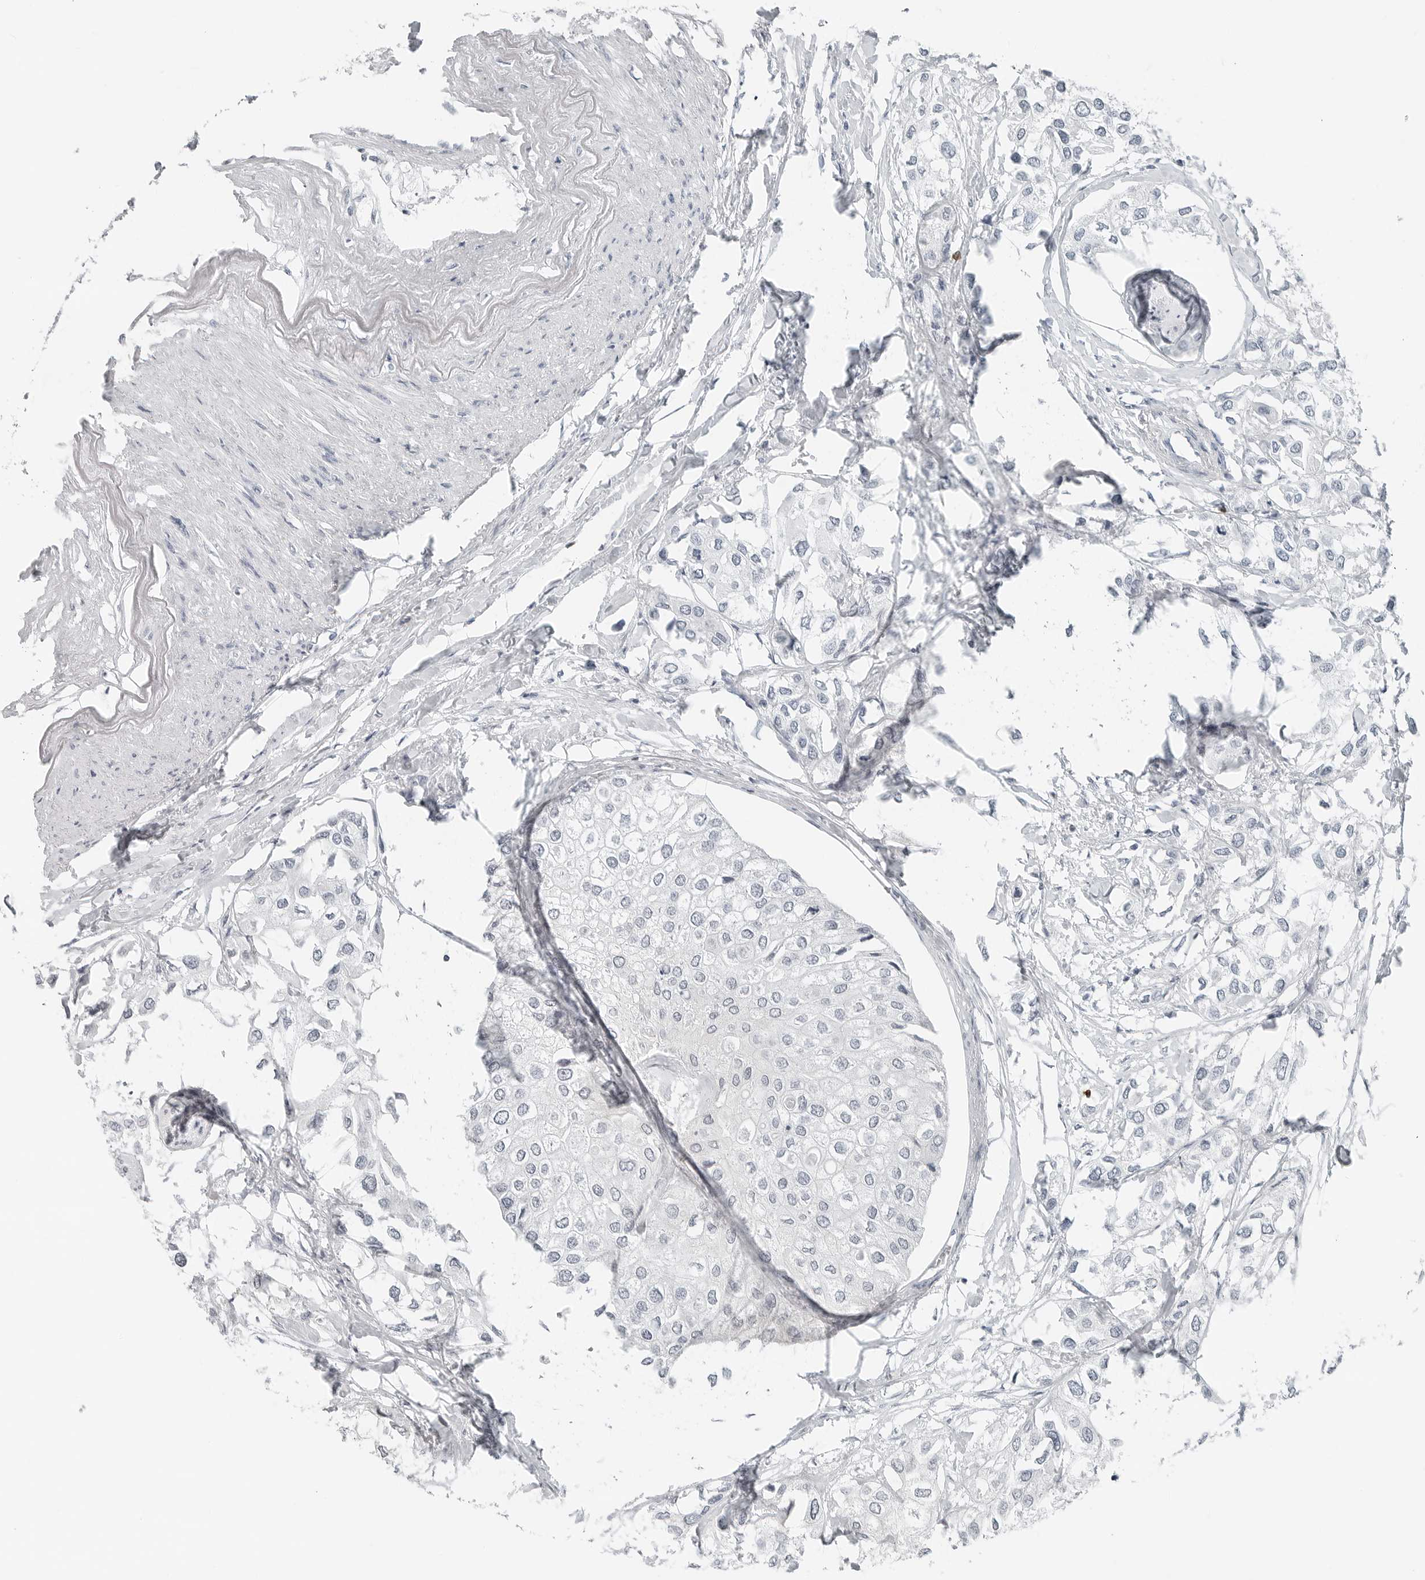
{"staining": {"intensity": "negative", "quantity": "none", "location": "none"}, "tissue": "urothelial cancer", "cell_type": "Tumor cells", "image_type": "cancer", "snomed": [{"axis": "morphology", "description": "Urothelial carcinoma, High grade"}, {"axis": "topography", "description": "Urinary bladder"}], "caption": "This is an immunohistochemistry micrograph of urothelial cancer. There is no positivity in tumor cells.", "gene": "XIRP1", "patient": {"sex": "male", "age": 64}}